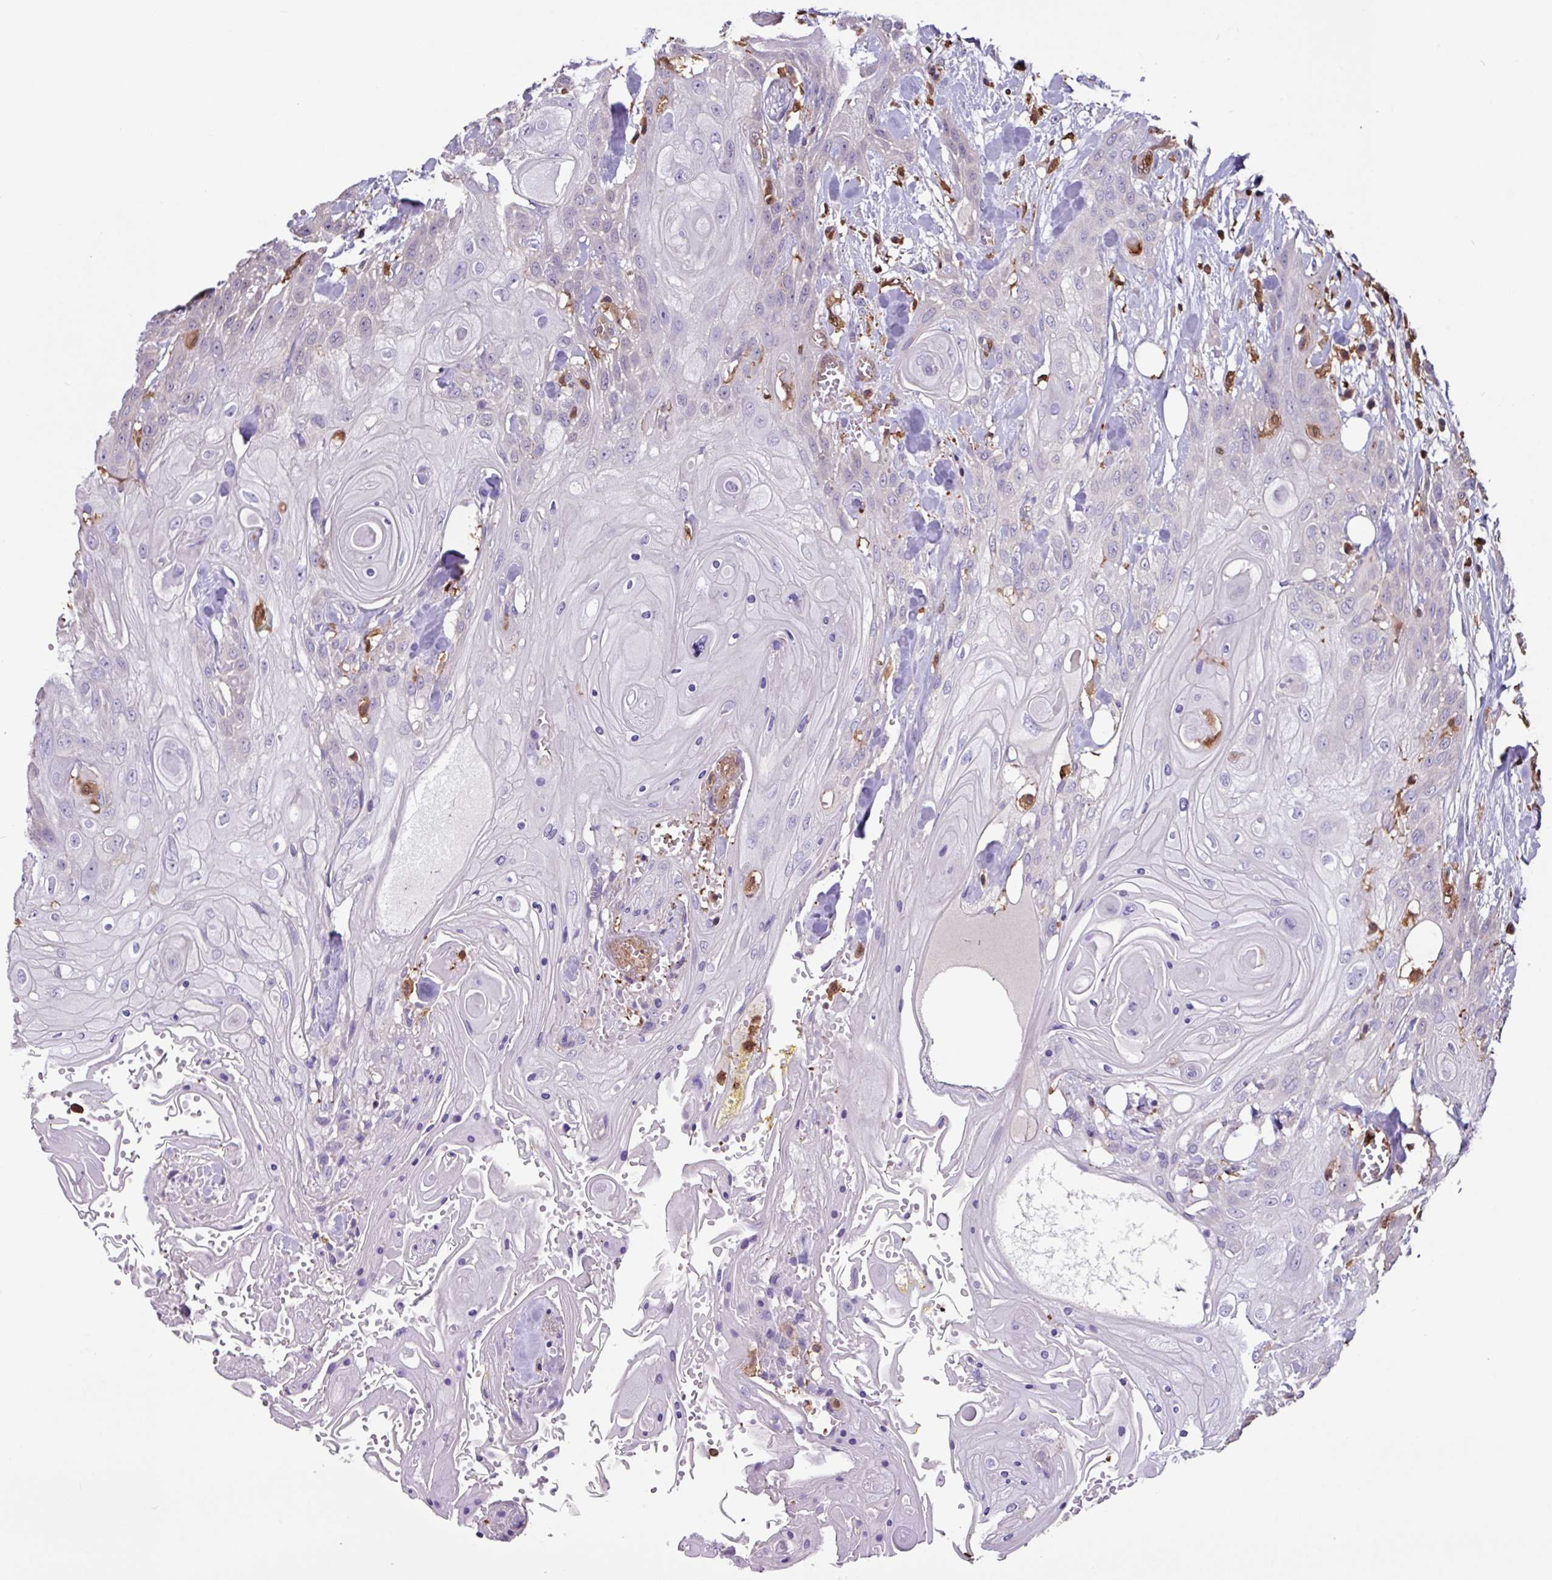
{"staining": {"intensity": "negative", "quantity": "none", "location": "none"}, "tissue": "head and neck cancer", "cell_type": "Tumor cells", "image_type": "cancer", "snomed": [{"axis": "morphology", "description": "Squamous cell carcinoma, NOS"}, {"axis": "topography", "description": "Head-Neck"}], "caption": "Squamous cell carcinoma (head and neck) was stained to show a protein in brown. There is no significant positivity in tumor cells.", "gene": "ARHGDIB", "patient": {"sex": "female", "age": 43}}